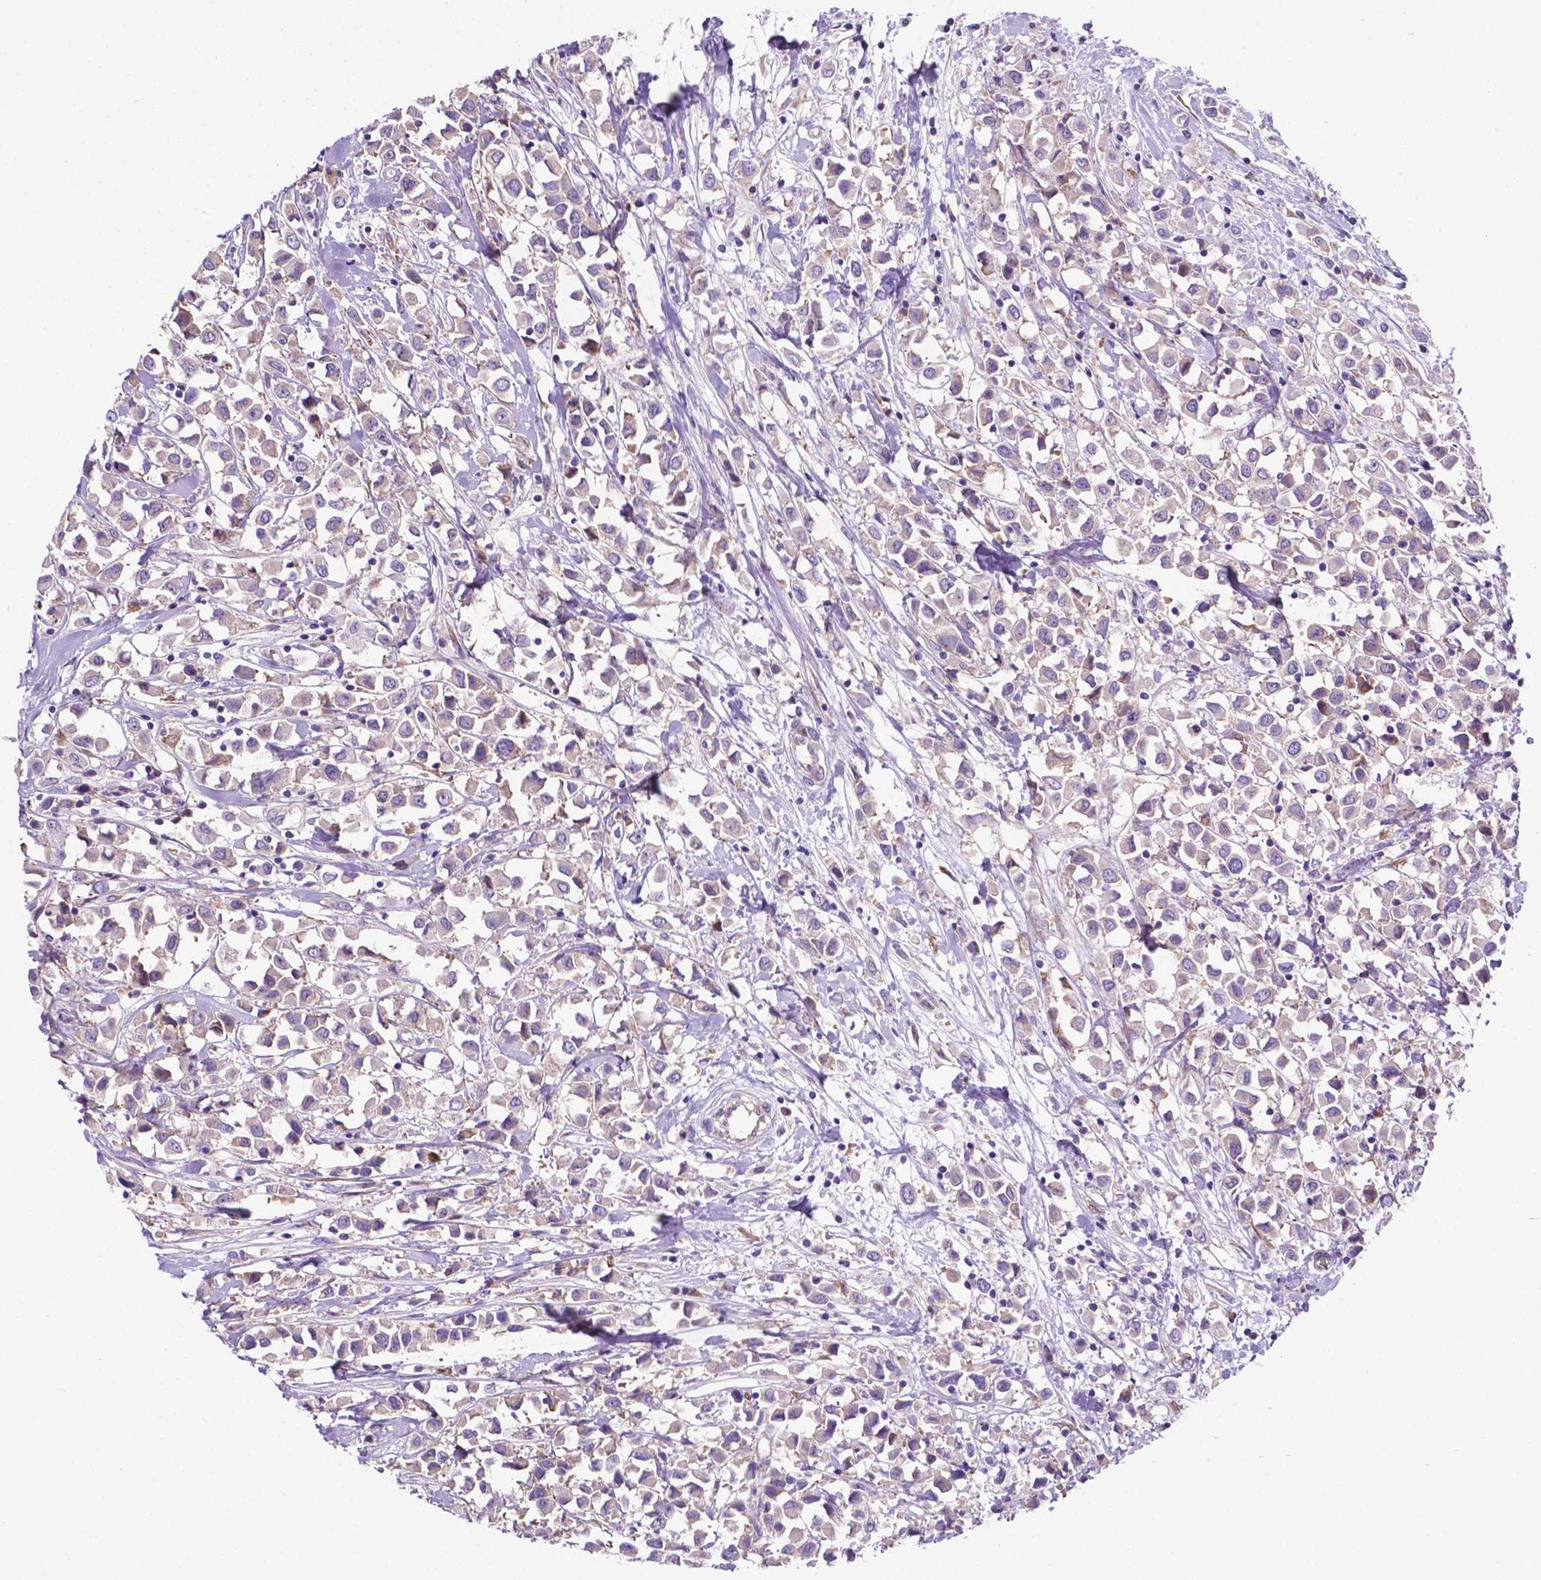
{"staining": {"intensity": "negative", "quantity": "none", "location": "none"}, "tissue": "breast cancer", "cell_type": "Tumor cells", "image_type": "cancer", "snomed": [{"axis": "morphology", "description": "Duct carcinoma"}, {"axis": "topography", "description": "Breast"}], "caption": "DAB immunohistochemical staining of intraductal carcinoma (breast) exhibits no significant positivity in tumor cells.", "gene": "RPL6", "patient": {"sex": "female", "age": 61}}